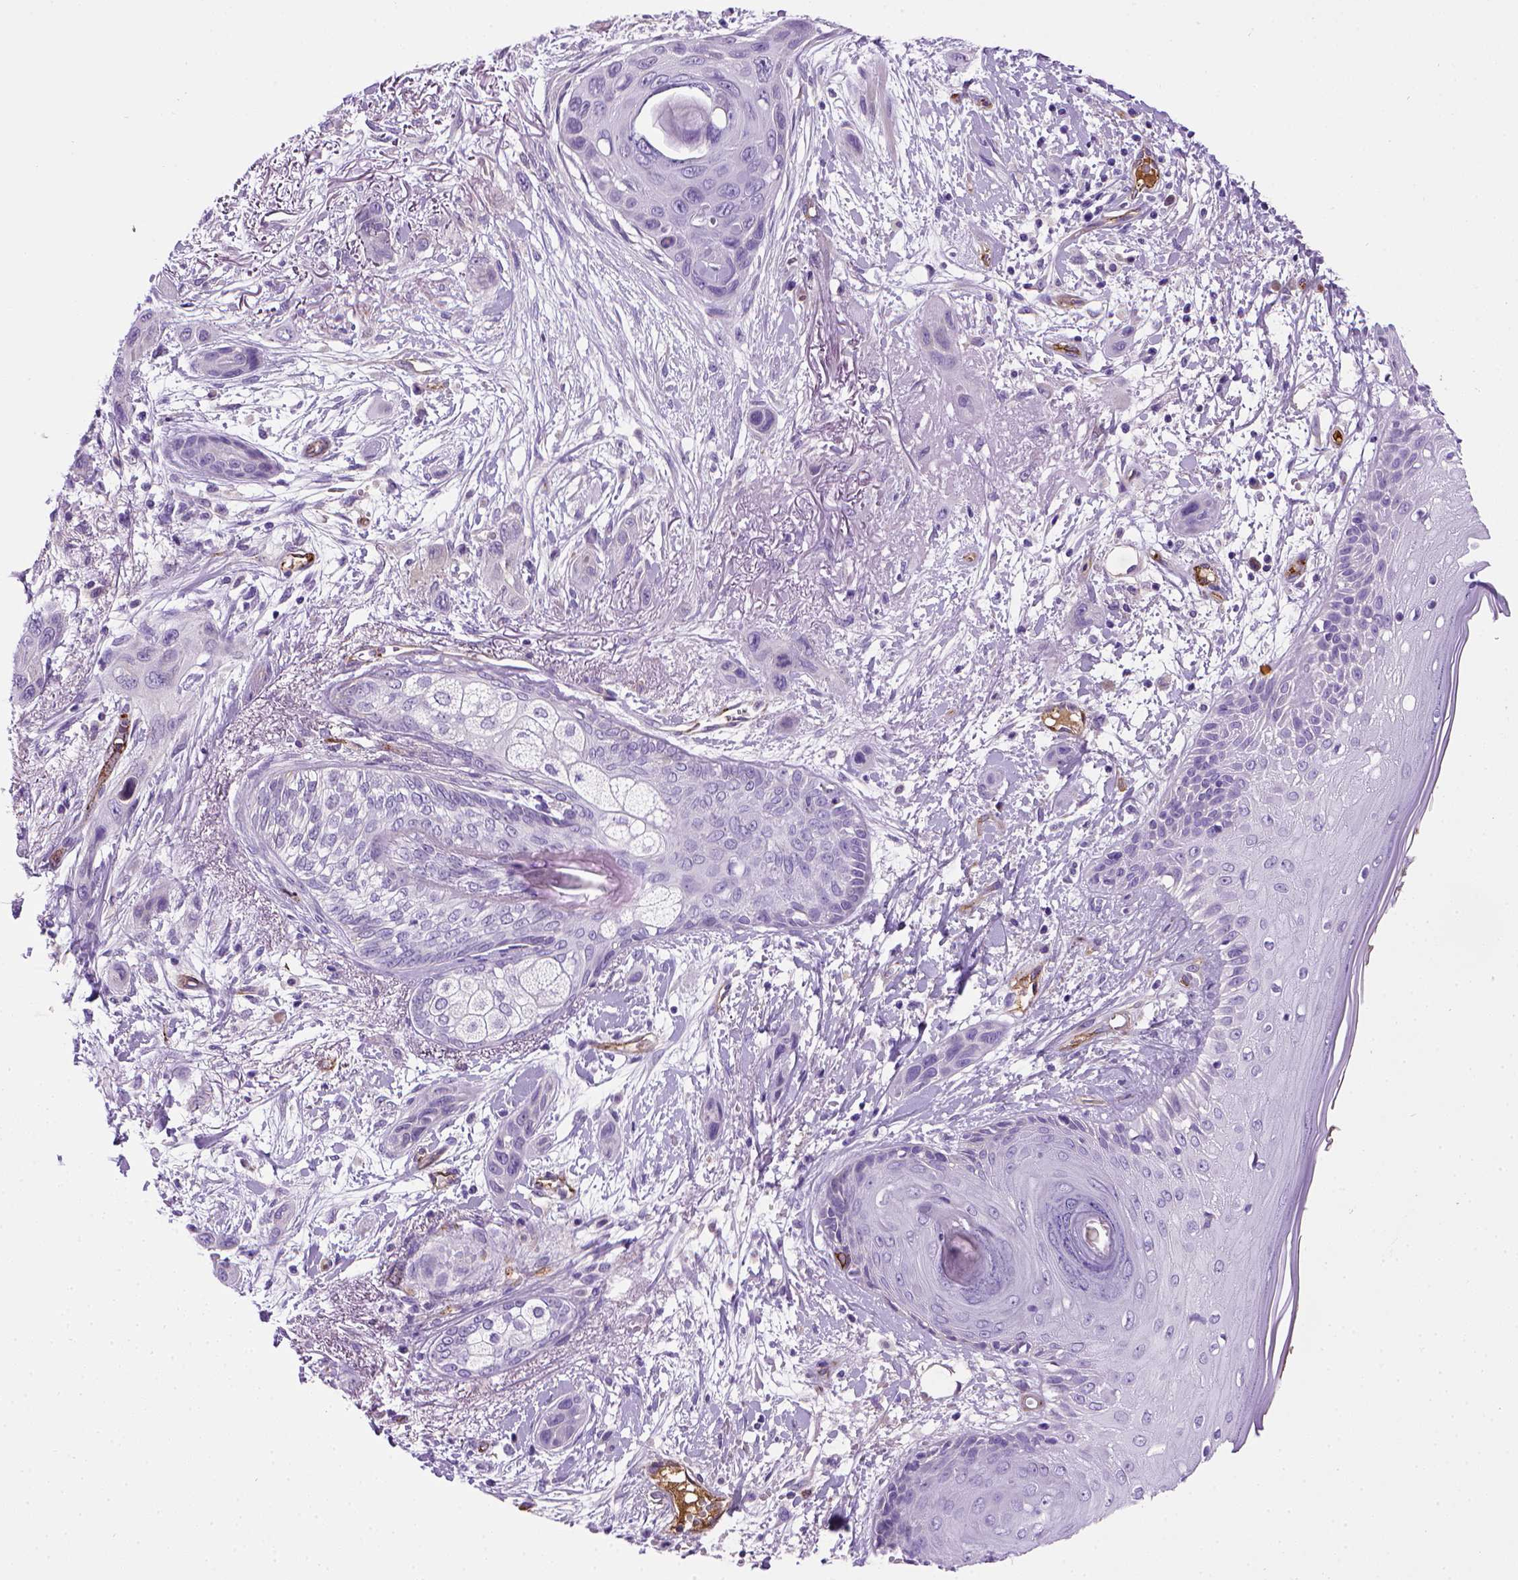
{"staining": {"intensity": "negative", "quantity": "none", "location": "none"}, "tissue": "skin cancer", "cell_type": "Tumor cells", "image_type": "cancer", "snomed": [{"axis": "morphology", "description": "Squamous cell carcinoma, NOS"}, {"axis": "topography", "description": "Skin"}], "caption": "This photomicrograph is of squamous cell carcinoma (skin) stained with immunohistochemistry to label a protein in brown with the nuclei are counter-stained blue. There is no expression in tumor cells.", "gene": "VWF", "patient": {"sex": "male", "age": 79}}